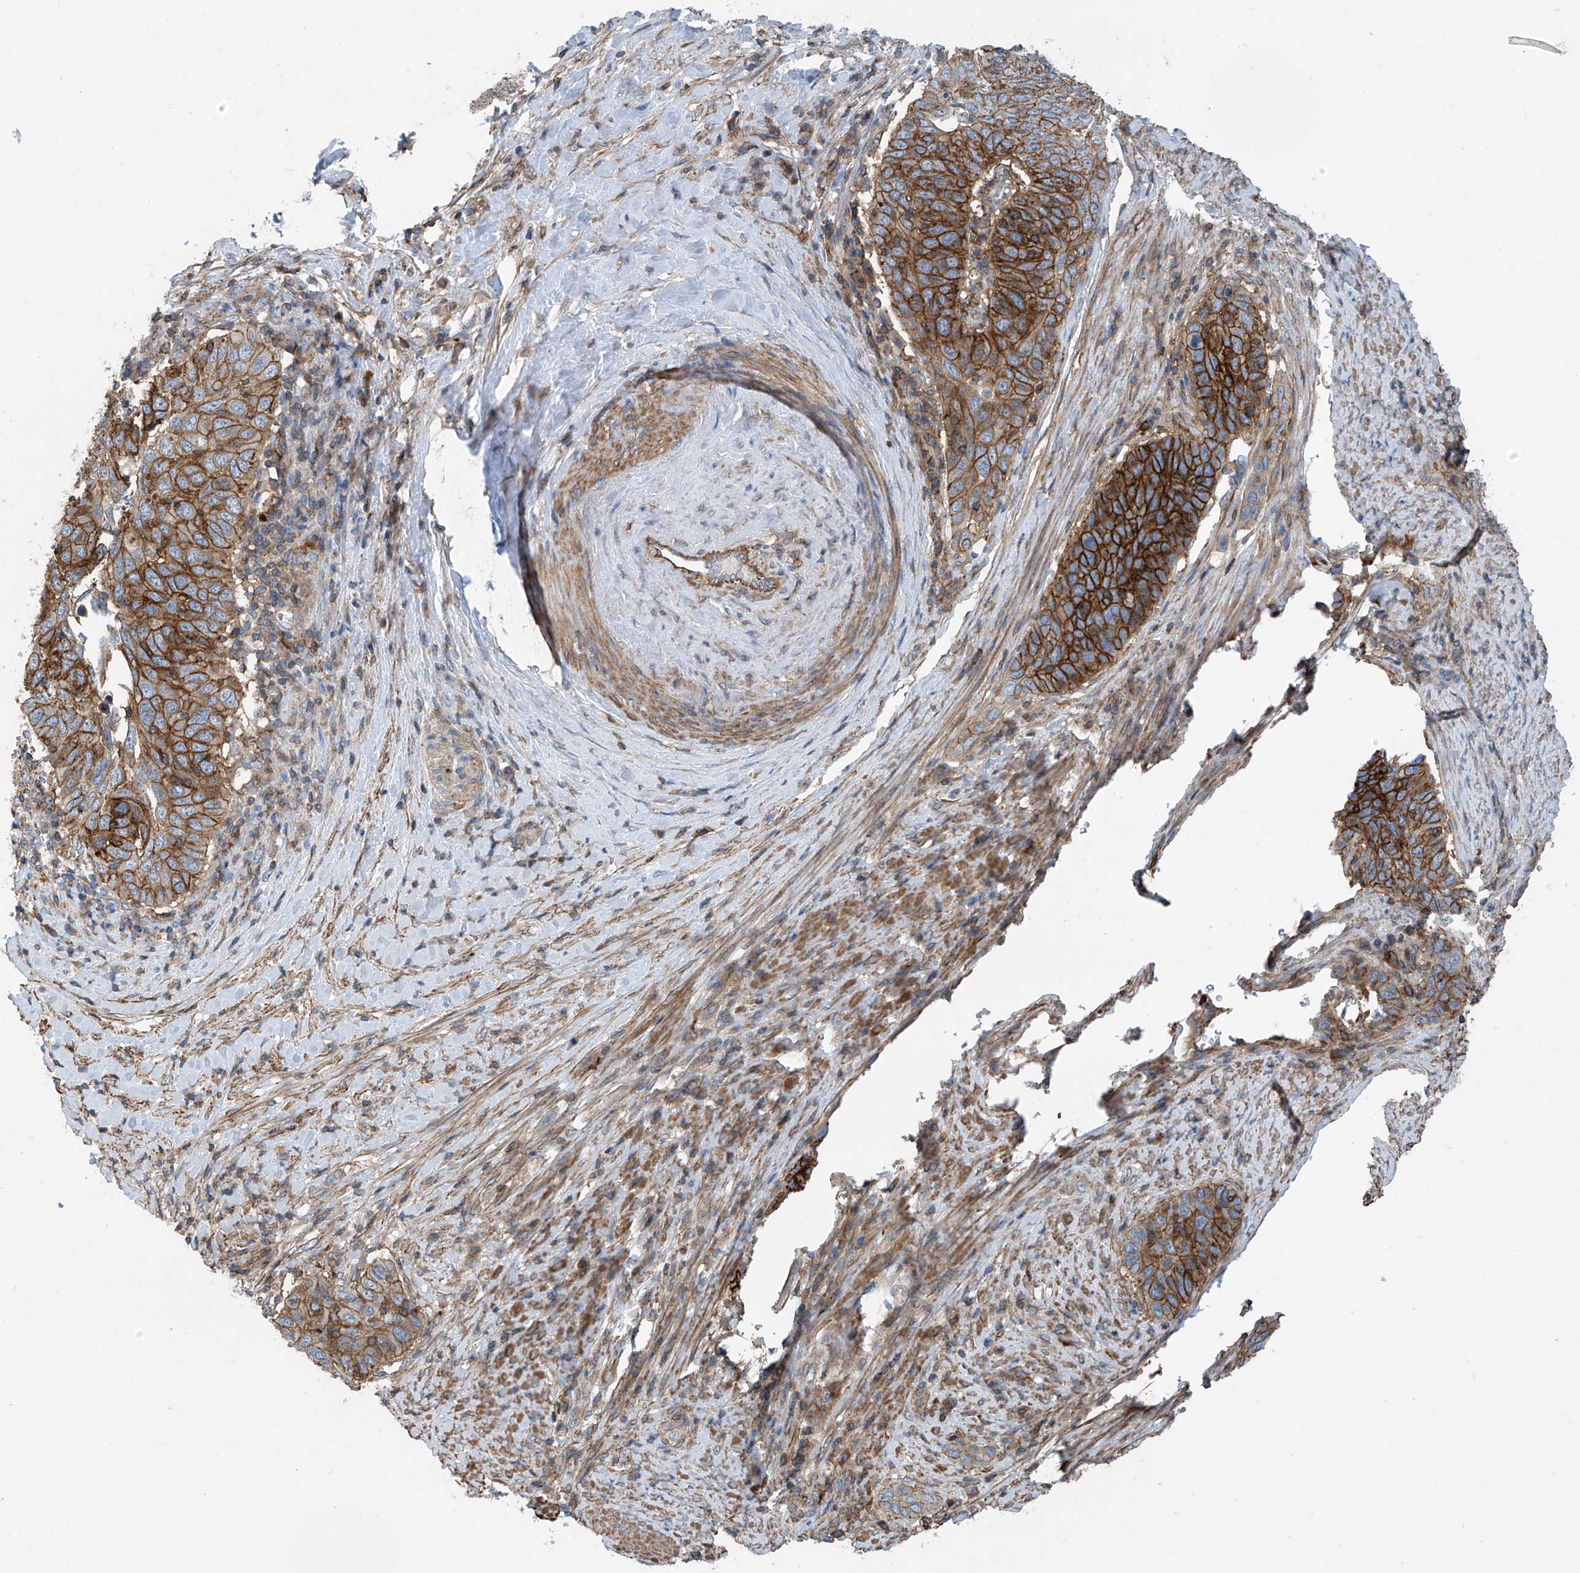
{"staining": {"intensity": "strong", "quantity": ">75%", "location": "cytoplasmic/membranous"}, "tissue": "cervical cancer", "cell_type": "Tumor cells", "image_type": "cancer", "snomed": [{"axis": "morphology", "description": "Squamous cell carcinoma, NOS"}, {"axis": "topography", "description": "Cervix"}], "caption": "Cervical cancer was stained to show a protein in brown. There is high levels of strong cytoplasmic/membranous expression in about >75% of tumor cells.", "gene": "SLC1A5", "patient": {"sex": "female", "age": 60}}